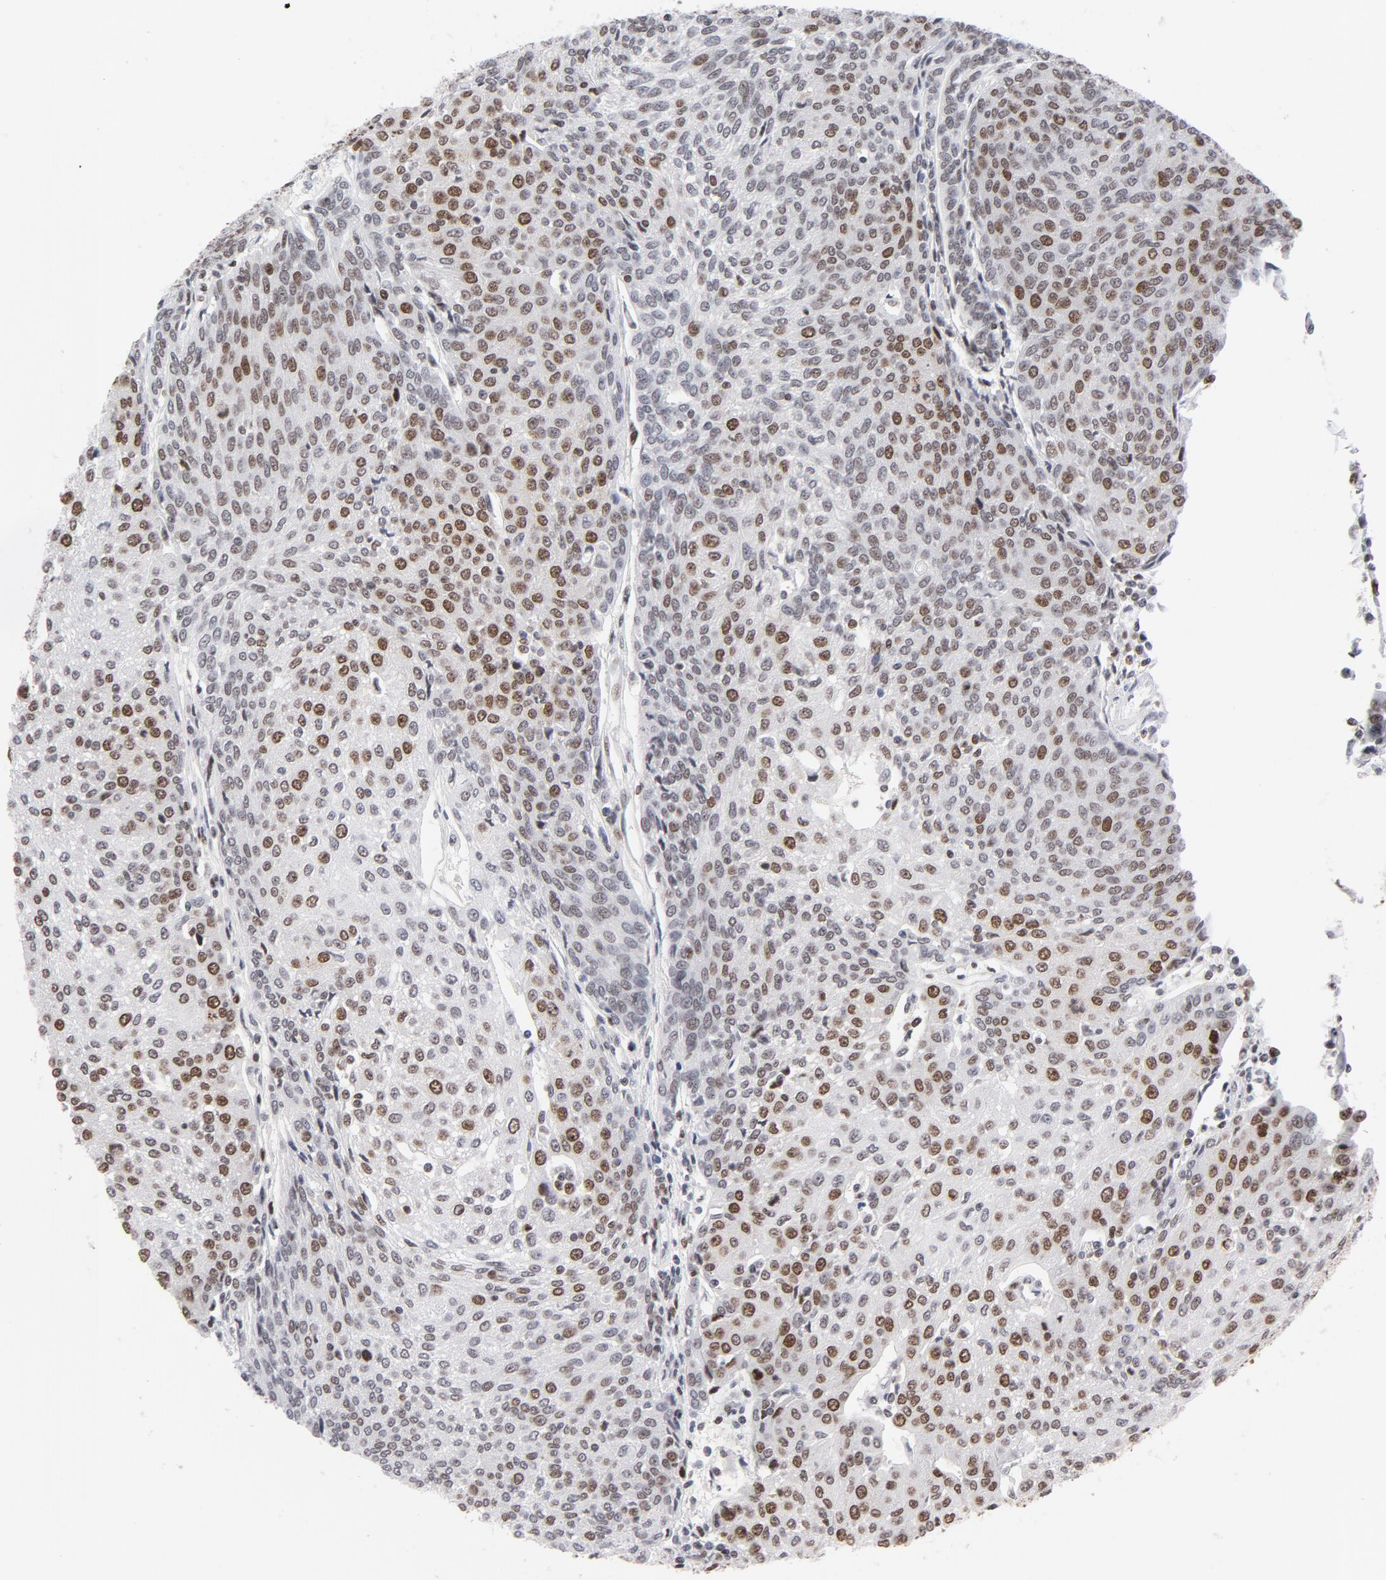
{"staining": {"intensity": "weak", "quantity": "25%-75%", "location": "cytoplasmic/membranous,nuclear"}, "tissue": "urothelial cancer", "cell_type": "Tumor cells", "image_type": "cancer", "snomed": [{"axis": "morphology", "description": "Urothelial carcinoma, High grade"}, {"axis": "topography", "description": "Urinary bladder"}], "caption": "Weak cytoplasmic/membranous and nuclear staining is present in about 25%-75% of tumor cells in urothelial cancer. (DAB IHC, brown staining for protein, blue staining for nuclei).", "gene": "RFC4", "patient": {"sex": "female", "age": 85}}